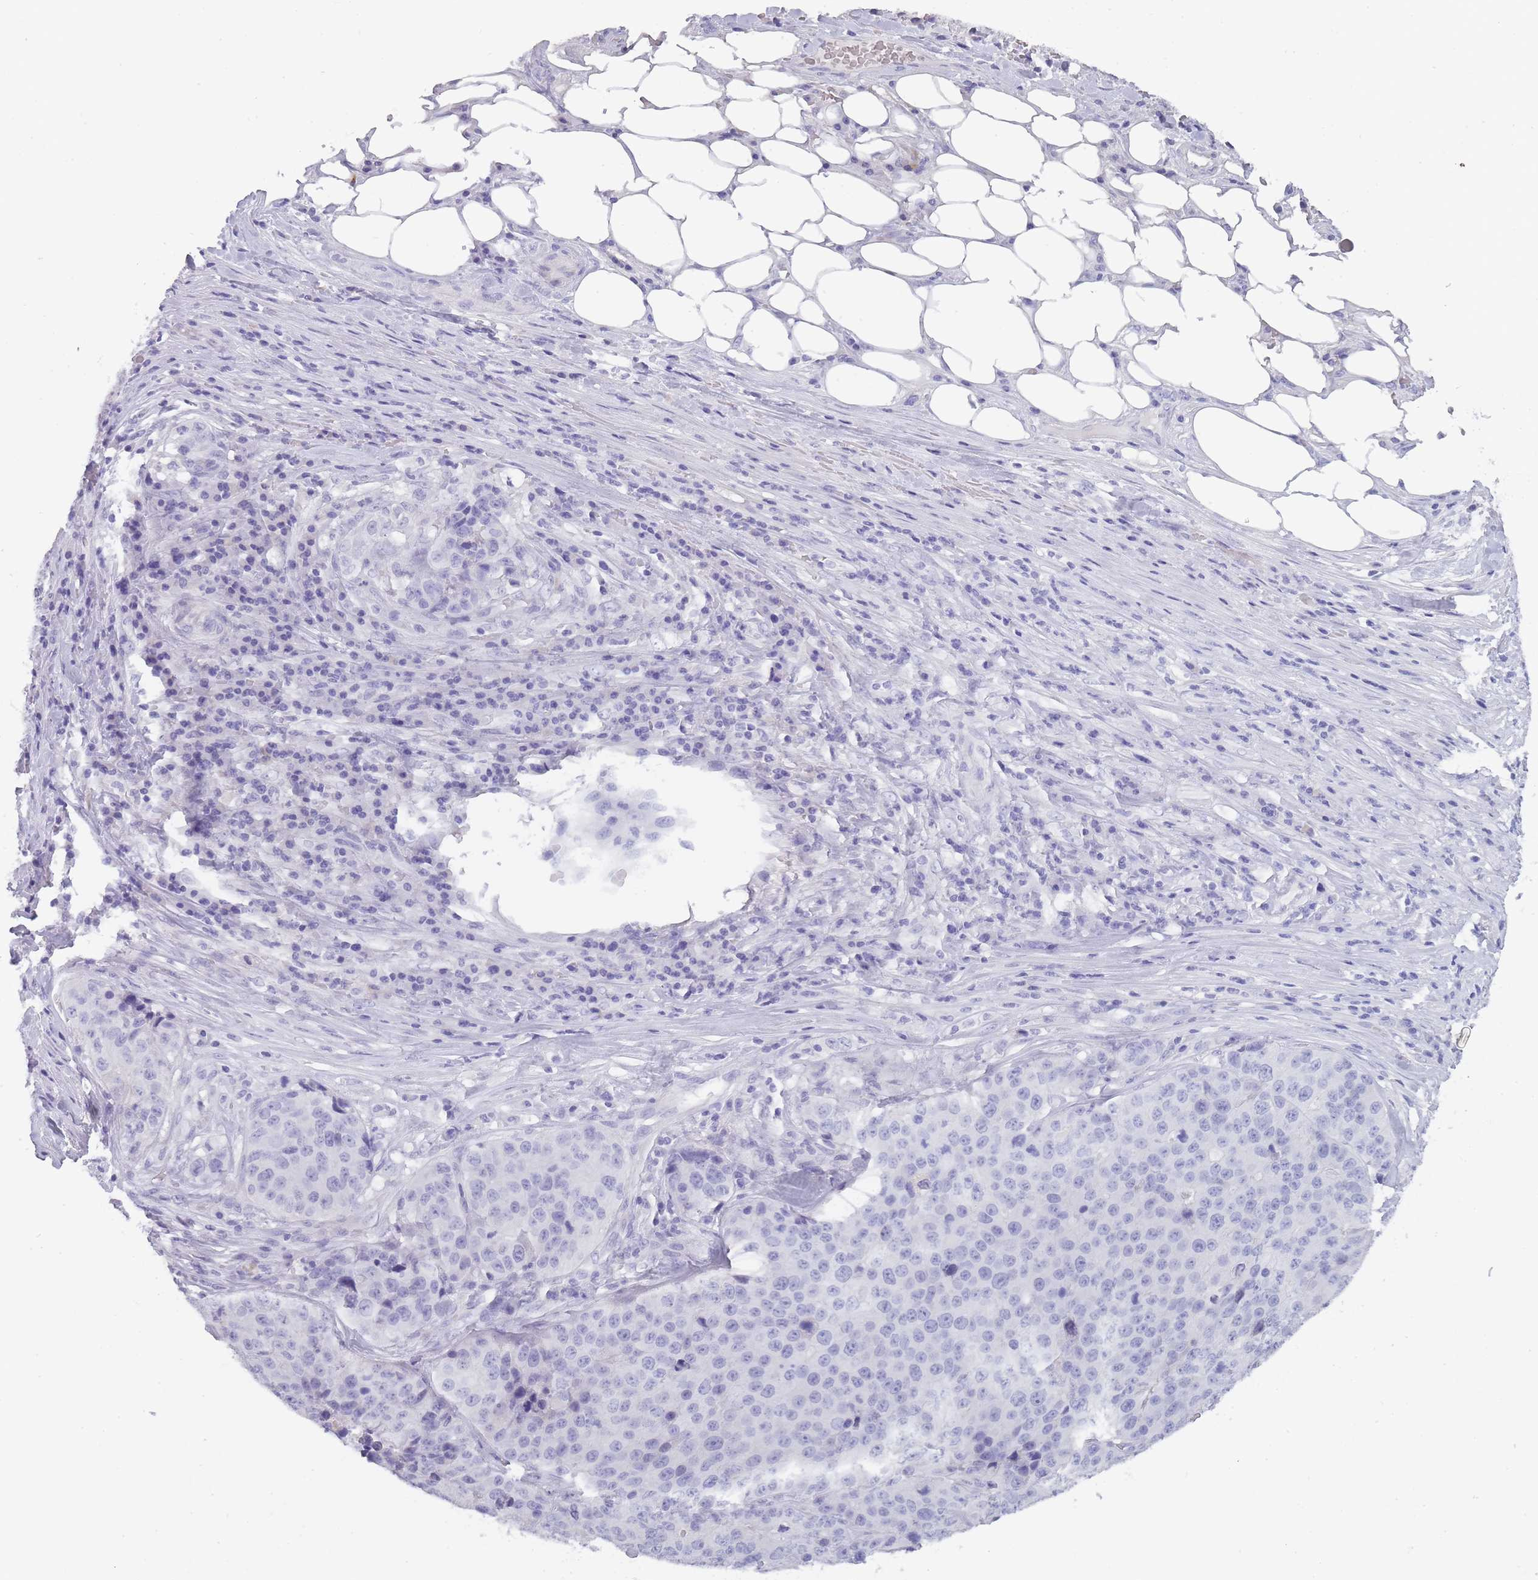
{"staining": {"intensity": "negative", "quantity": "none", "location": "none"}, "tissue": "stomach cancer", "cell_type": "Tumor cells", "image_type": "cancer", "snomed": [{"axis": "morphology", "description": "Adenocarcinoma, NOS"}, {"axis": "topography", "description": "Stomach"}], "caption": "The immunohistochemistry photomicrograph has no significant expression in tumor cells of stomach cancer tissue.", "gene": "TCP11", "patient": {"sex": "male", "age": 71}}